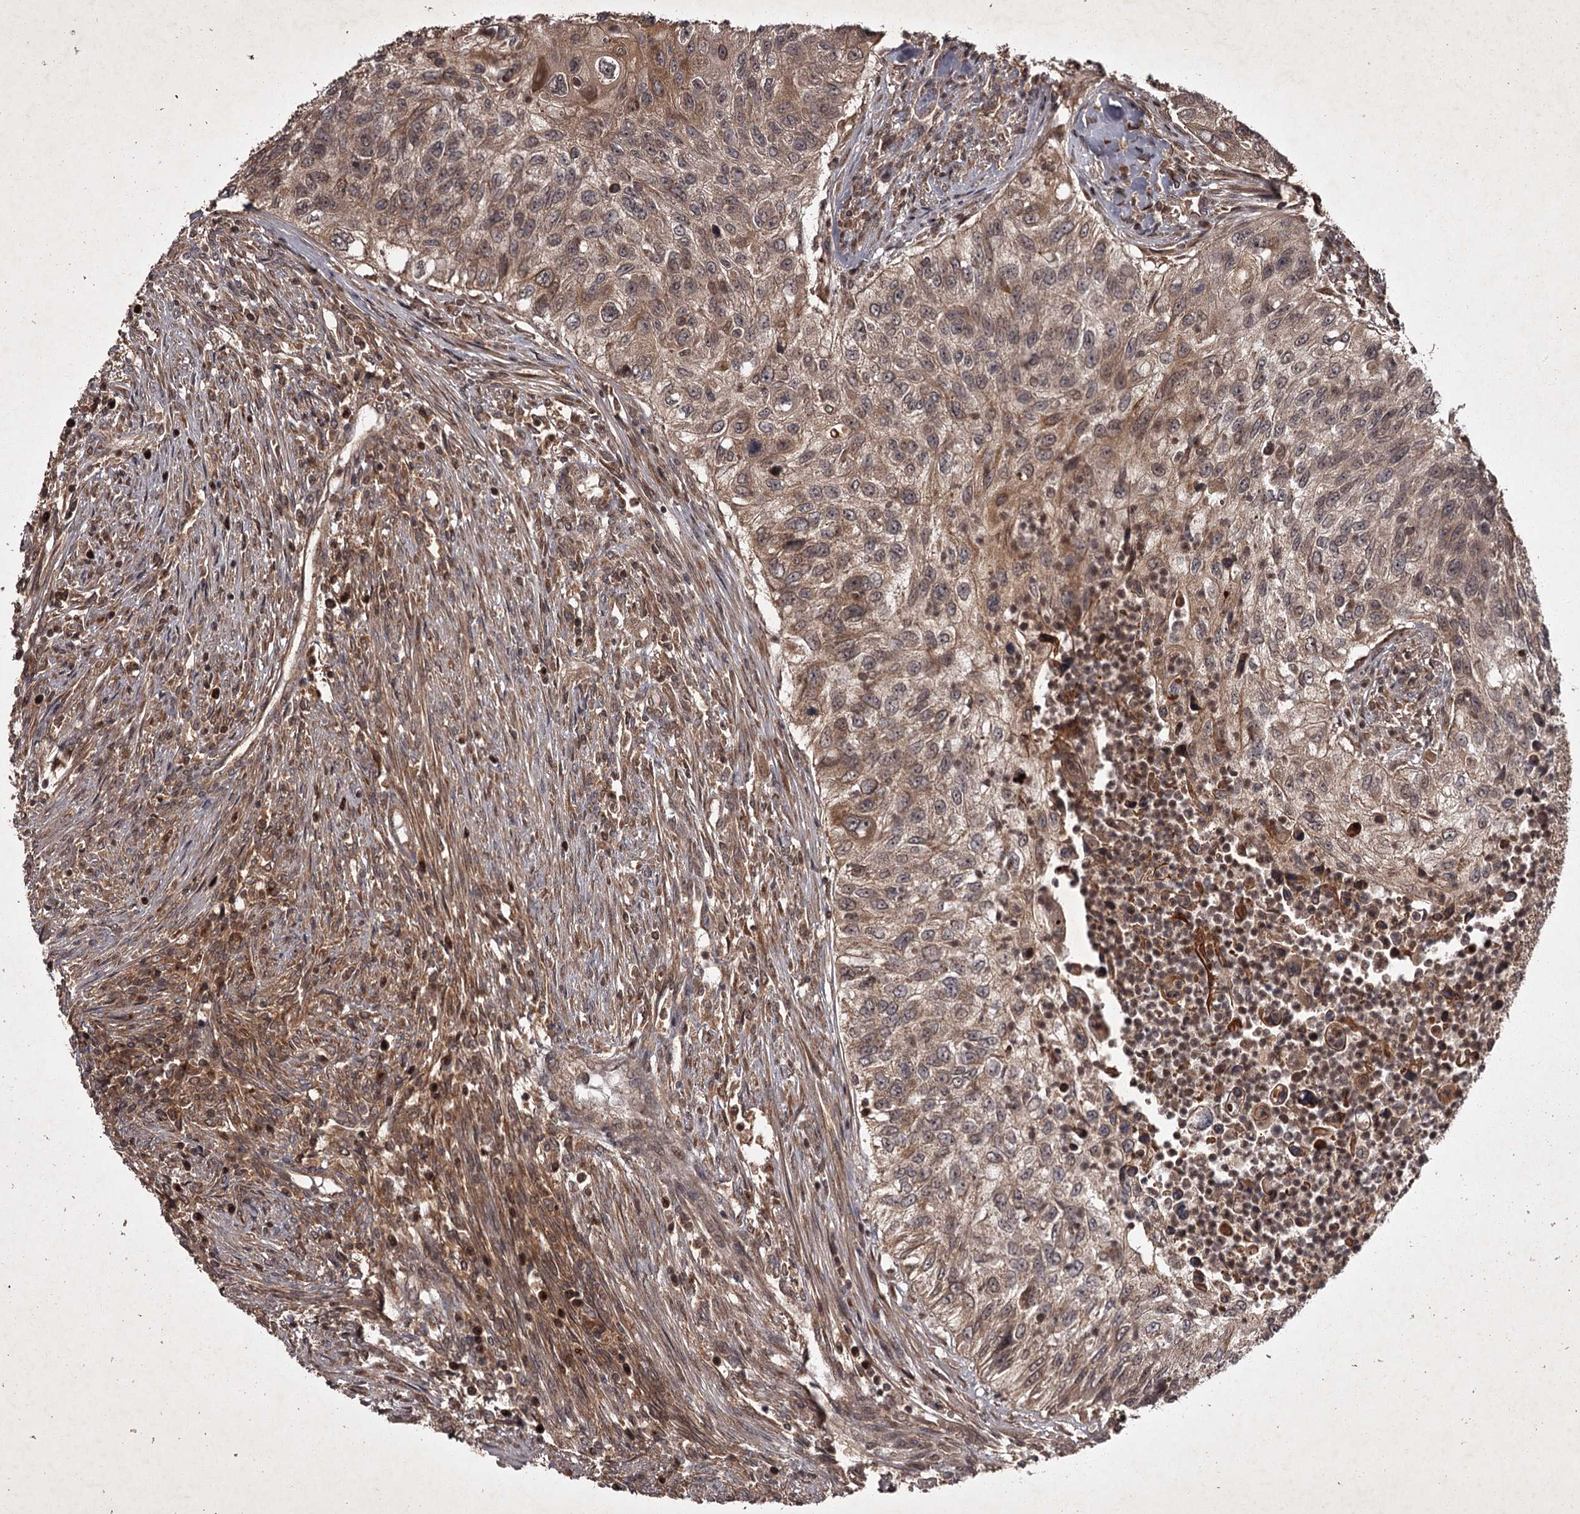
{"staining": {"intensity": "weak", "quantity": ">75%", "location": "cytoplasmic/membranous"}, "tissue": "urothelial cancer", "cell_type": "Tumor cells", "image_type": "cancer", "snomed": [{"axis": "morphology", "description": "Urothelial carcinoma, High grade"}, {"axis": "topography", "description": "Urinary bladder"}], "caption": "Weak cytoplasmic/membranous staining is present in about >75% of tumor cells in high-grade urothelial carcinoma. (Brightfield microscopy of DAB IHC at high magnification).", "gene": "TBC1D23", "patient": {"sex": "female", "age": 60}}